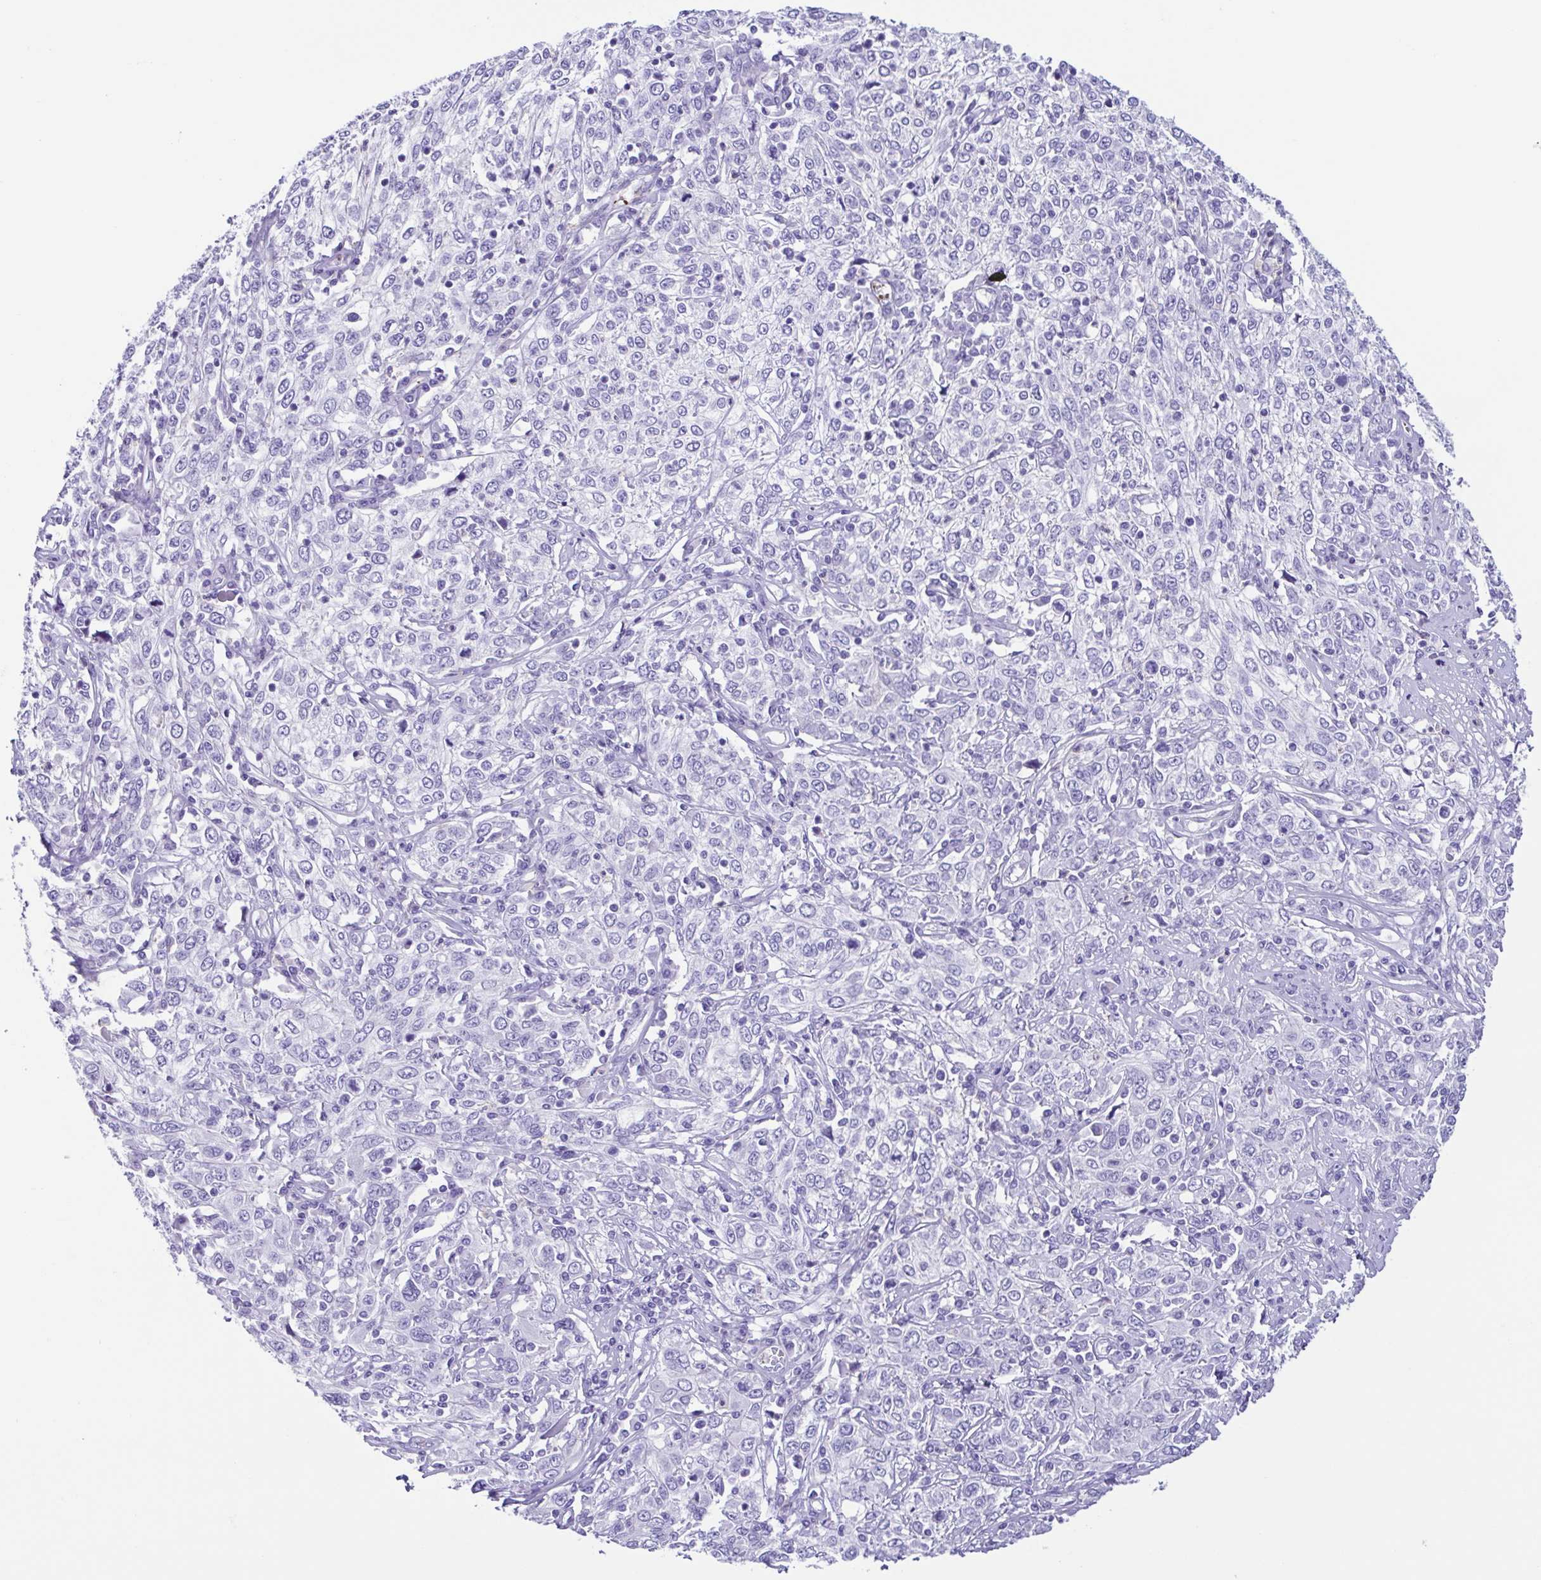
{"staining": {"intensity": "negative", "quantity": "none", "location": "none"}, "tissue": "cervical cancer", "cell_type": "Tumor cells", "image_type": "cancer", "snomed": [{"axis": "morphology", "description": "Squamous cell carcinoma, NOS"}, {"axis": "topography", "description": "Cervix"}], "caption": "DAB immunohistochemical staining of human cervical squamous cell carcinoma reveals no significant expression in tumor cells.", "gene": "CYP11B1", "patient": {"sex": "female", "age": 46}}